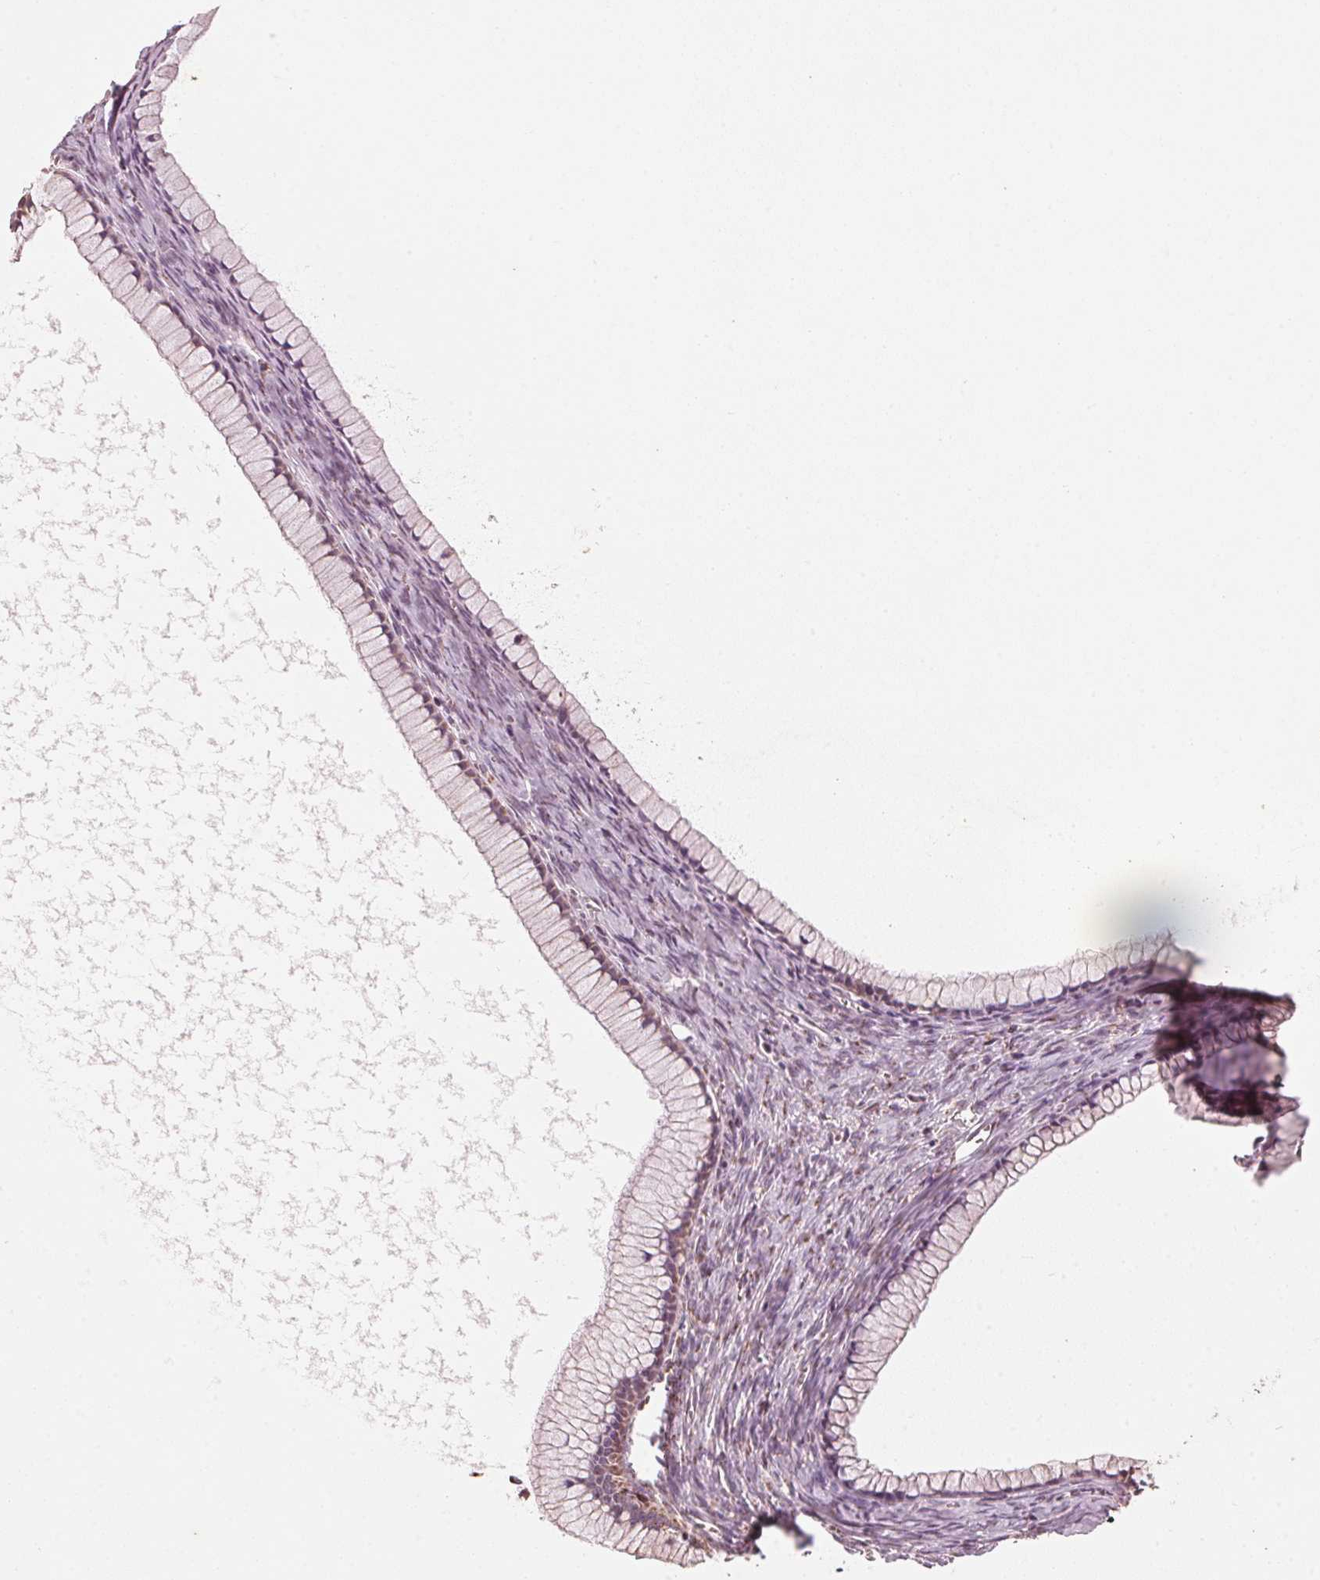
{"staining": {"intensity": "moderate", "quantity": ">75%", "location": "cytoplasmic/membranous"}, "tissue": "ovarian cancer", "cell_type": "Tumor cells", "image_type": "cancer", "snomed": [{"axis": "morphology", "description": "Cystadenocarcinoma, mucinous, NOS"}, {"axis": "topography", "description": "Ovary"}], "caption": "An immunohistochemistry (IHC) photomicrograph of neoplastic tissue is shown. Protein staining in brown shows moderate cytoplasmic/membranous positivity in ovarian mucinous cystadenocarcinoma within tumor cells.", "gene": "TOMM70", "patient": {"sex": "female", "age": 41}}